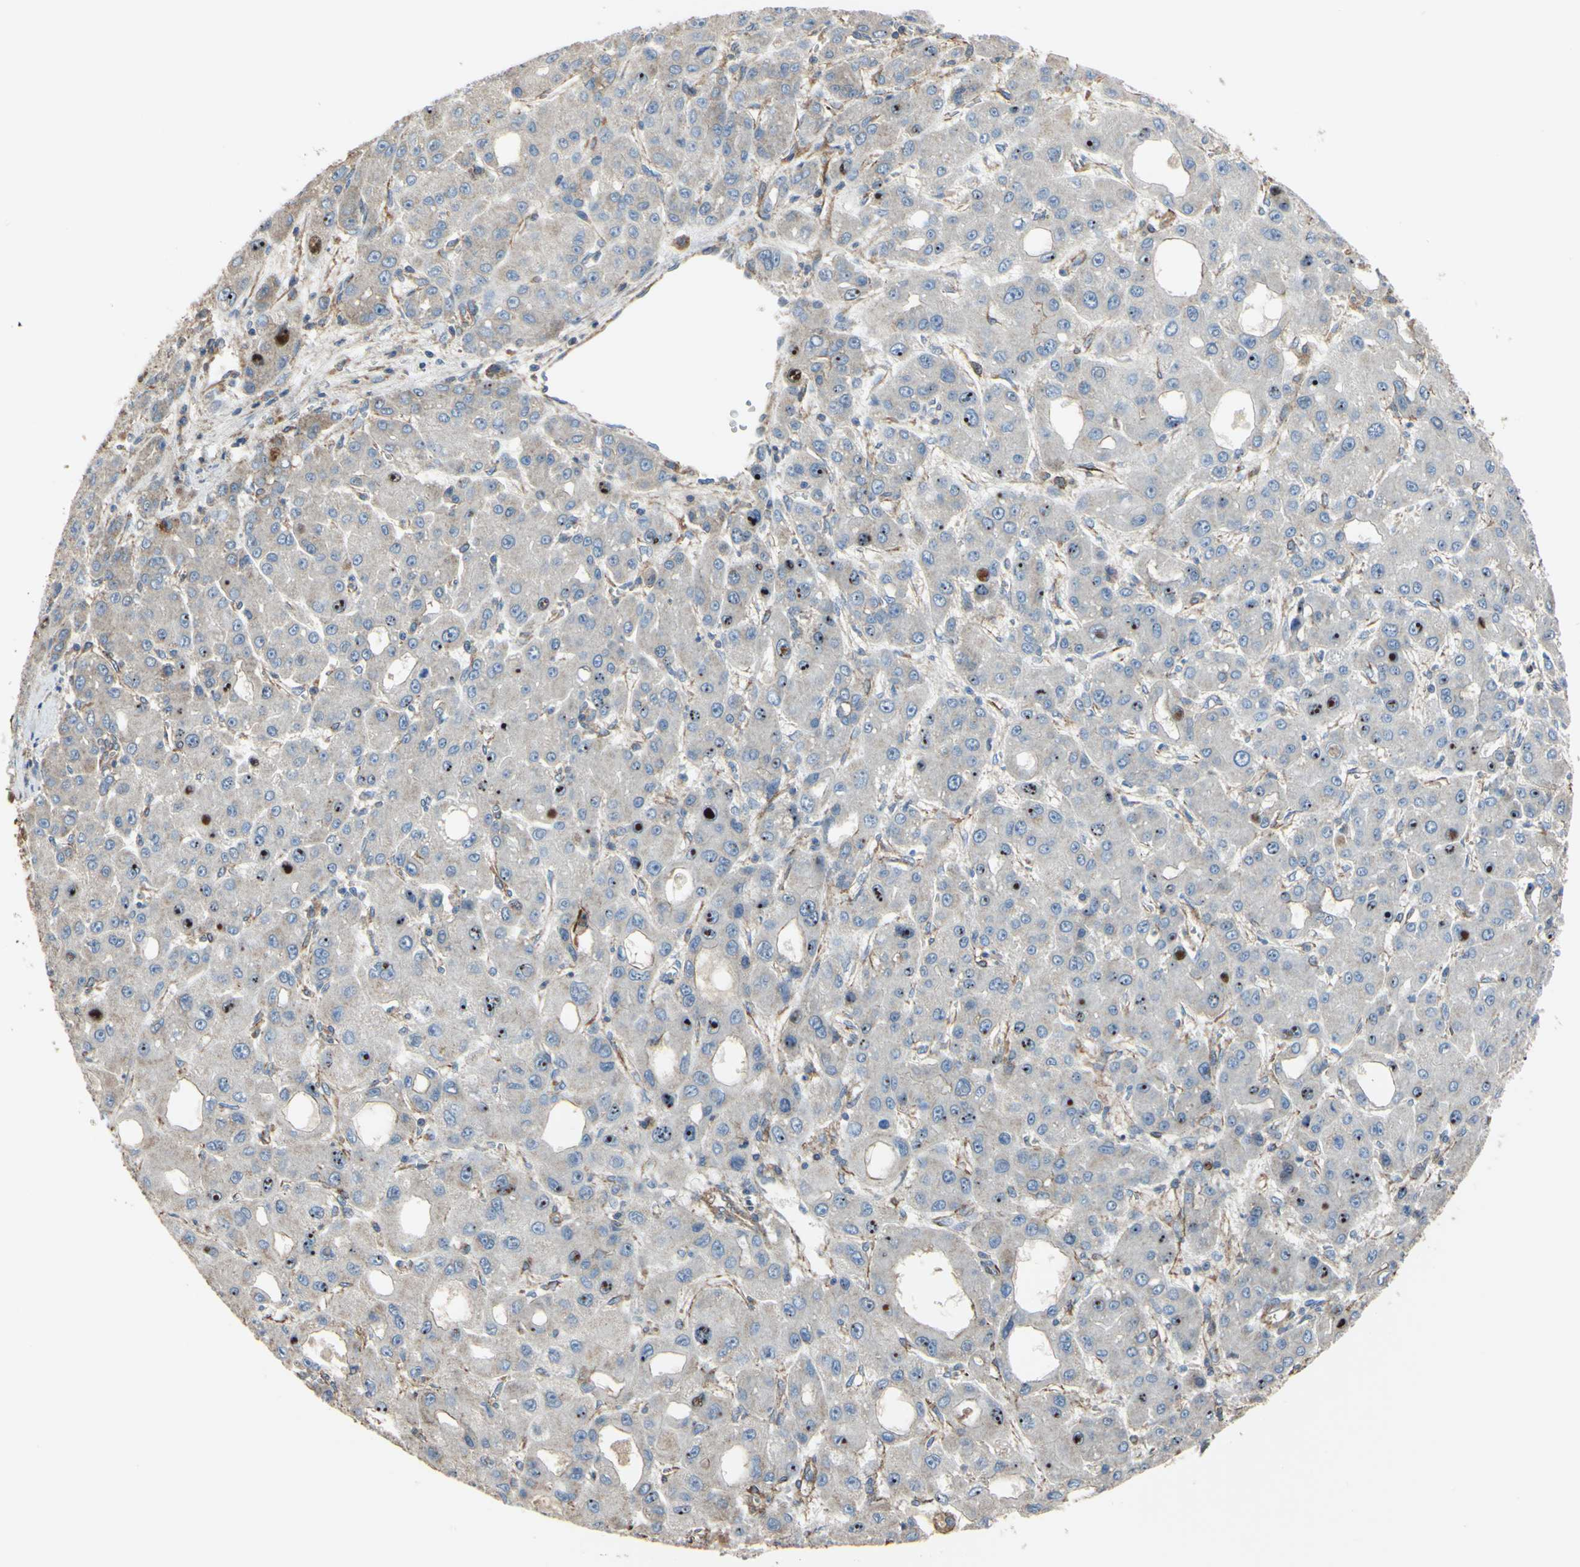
{"staining": {"intensity": "negative", "quantity": "none", "location": "none"}, "tissue": "liver cancer", "cell_type": "Tumor cells", "image_type": "cancer", "snomed": [{"axis": "morphology", "description": "Carcinoma, Hepatocellular, NOS"}, {"axis": "topography", "description": "Liver"}], "caption": "This is an immunohistochemistry (IHC) micrograph of human liver cancer (hepatocellular carcinoma). There is no positivity in tumor cells.", "gene": "BECN1", "patient": {"sex": "male", "age": 55}}